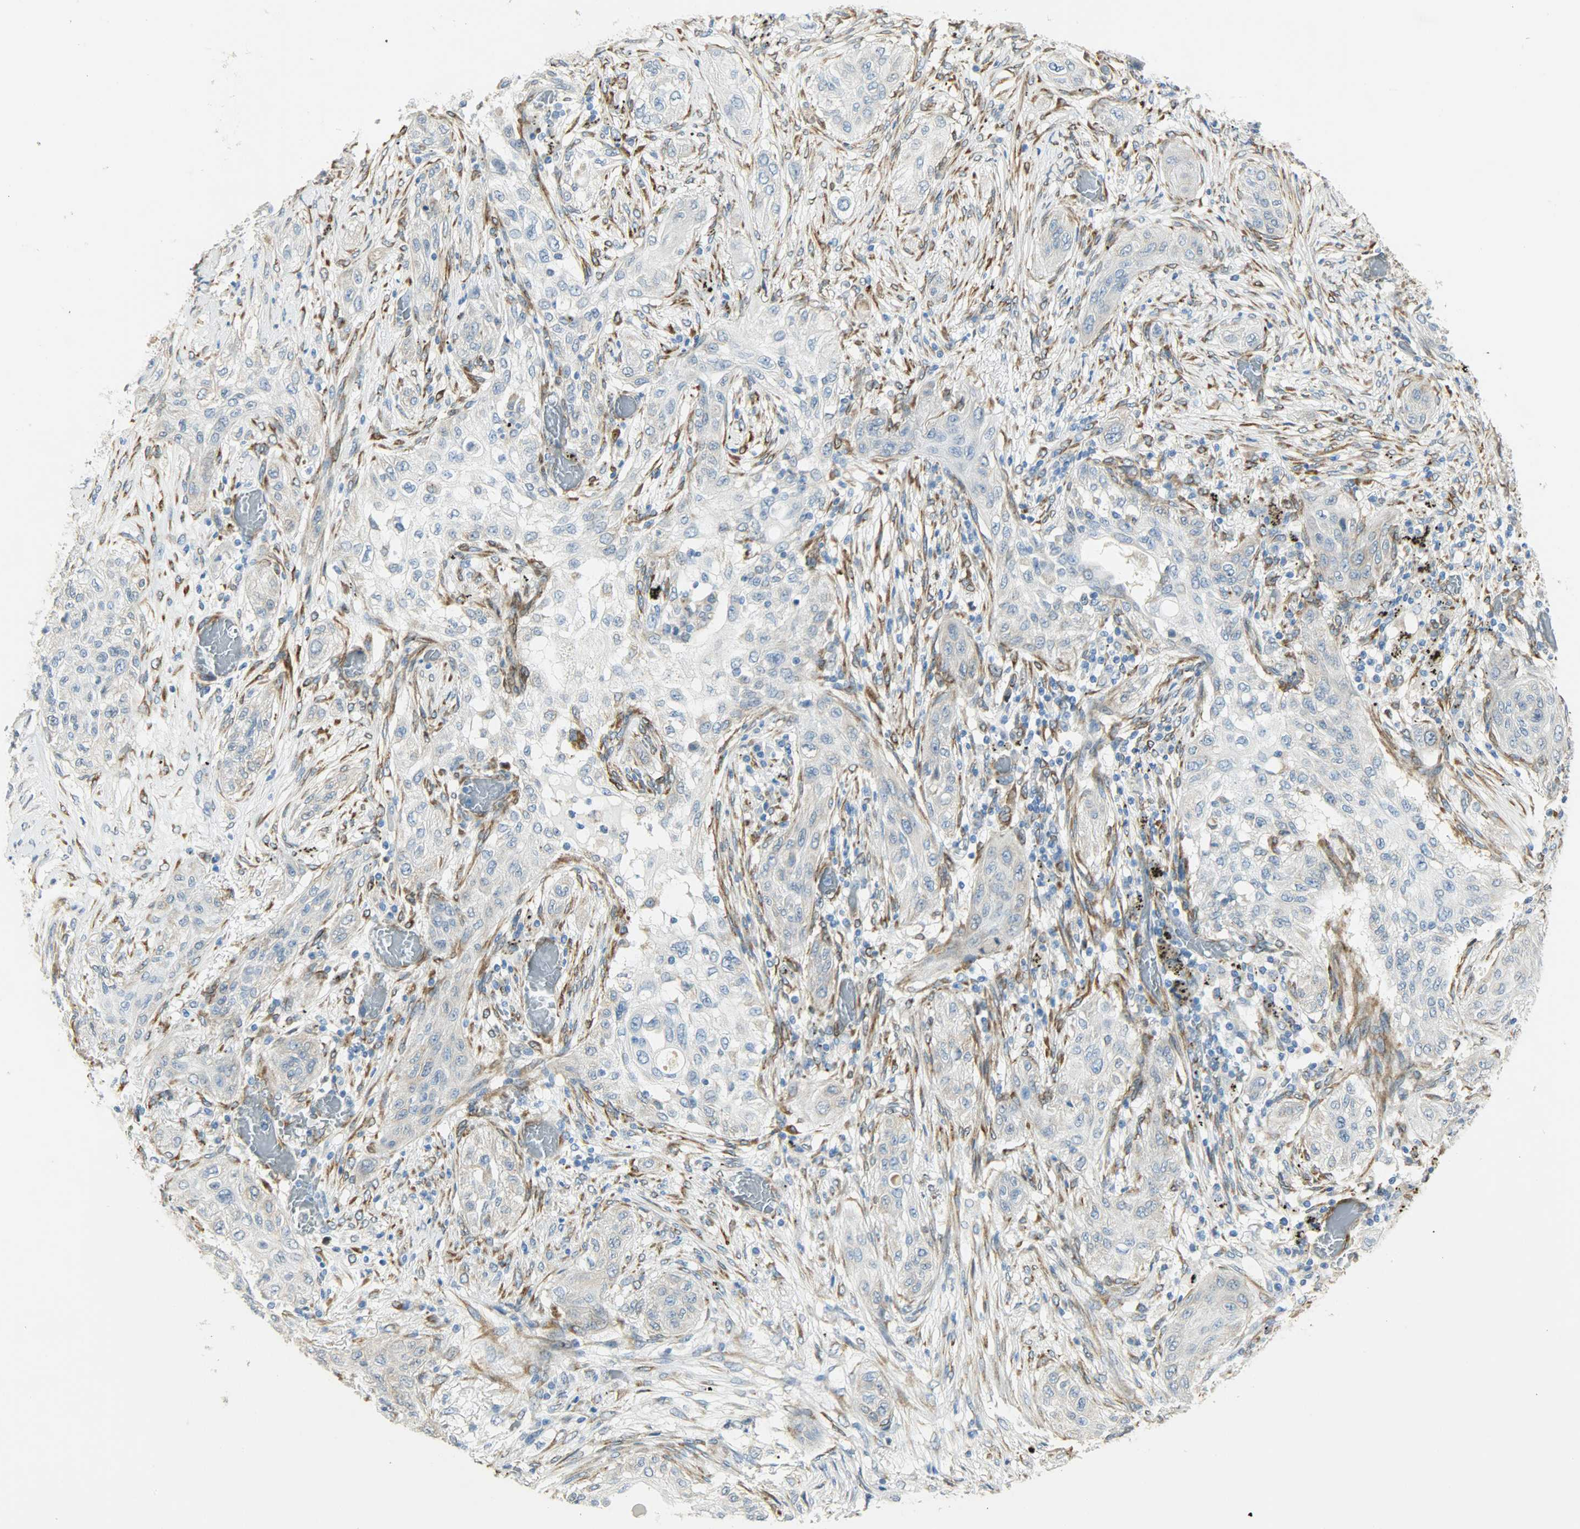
{"staining": {"intensity": "weak", "quantity": "25%-75%", "location": "cytoplasmic/membranous"}, "tissue": "lung cancer", "cell_type": "Tumor cells", "image_type": "cancer", "snomed": [{"axis": "morphology", "description": "Squamous cell carcinoma, NOS"}, {"axis": "topography", "description": "Lung"}], "caption": "An IHC micrograph of neoplastic tissue is shown. Protein staining in brown highlights weak cytoplasmic/membranous positivity in lung cancer (squamous cell carcinoma) within tumor cells.", "gene": "PKD2", "patient": {"sex": "female", "age": 47}}